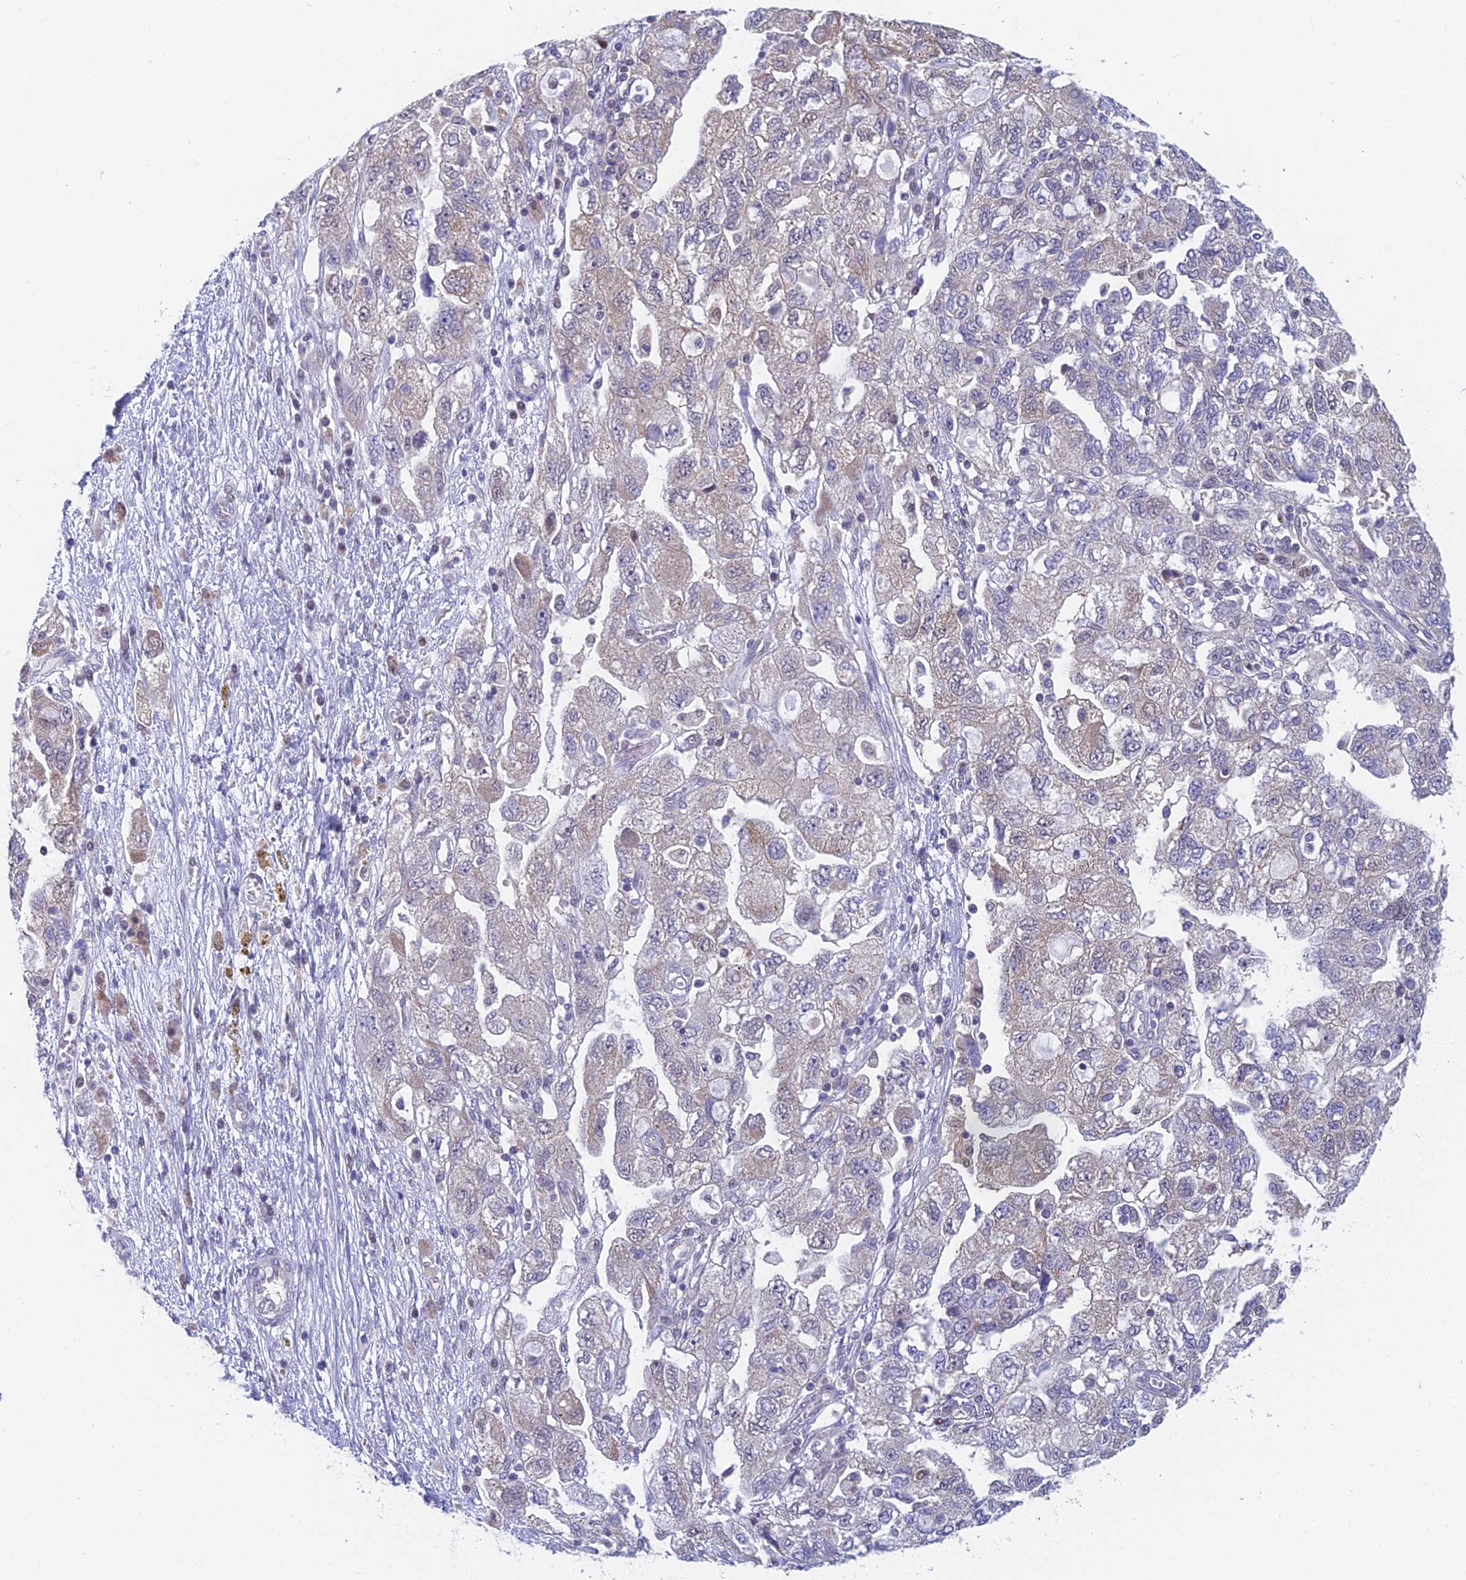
{"staining": {"intensity": "weak", "quantity": "<25%", "location": "cytoplasmic/membranous"}, "tissue": "ovarian cancer", "cell_type": "Tumor cells", "image_type": "cancer", "snomed": [{"axis": "morphology", "description": "Carcinoma, NOS"}, {"axis": "morphology", "description": "Cystadenocarcinoma, serous, NOS"}, {"axis": "topography", "description": "Ovary"}], "caption": "A histopathology image of human carcinoma (ovarian) is negative for staining in tumor cells.", "gene": "MRPL17", "patient": {"sex": "female", "age": 69}}